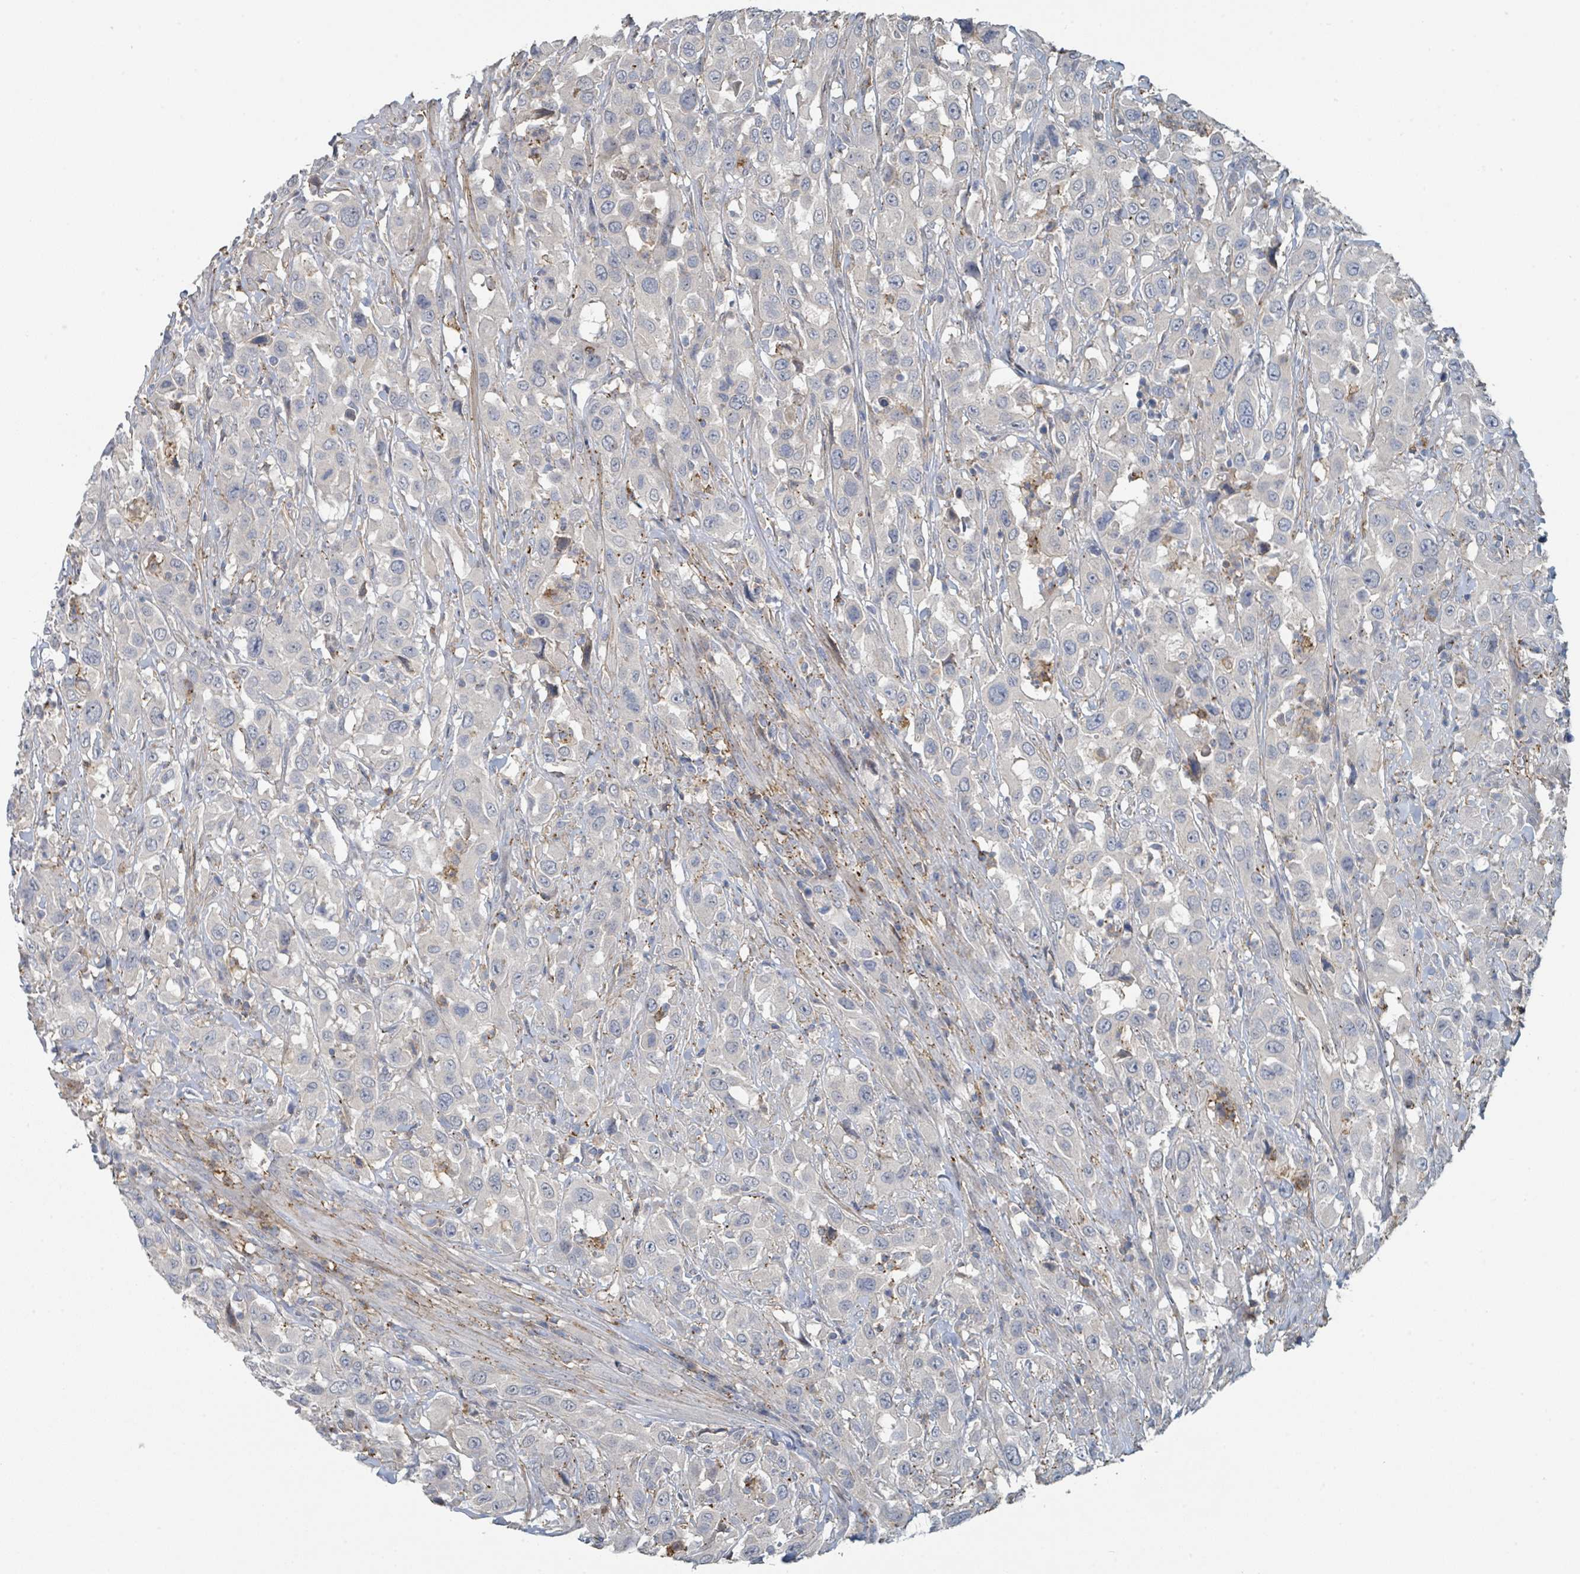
{"staining": {"intensity": "negative", "quantity": "none", "location": "none"}, "tissue": "urothelial cancer", "cell_type": "Tumor cells", "image_type": "cancer", "snomed": [{"axis": "morphology", "description": "Urothelial carcinoma, High grade"}, {"axis": "topography", "description": "Urinary bladder"}], "caption": "Immunohistochemistry photomicrograph of human urothelial cancer stained for a protein (brown), which shows no staining in tumor cells. Brightfield microscopy of immunohistochemistry stained with DAB (3,3'-diaminobenzidine) (brown) and hematoxylin (blue), captured at high magnification.", "gene": "LRRC42", "patient": {"sex": "male", "age": 61}}